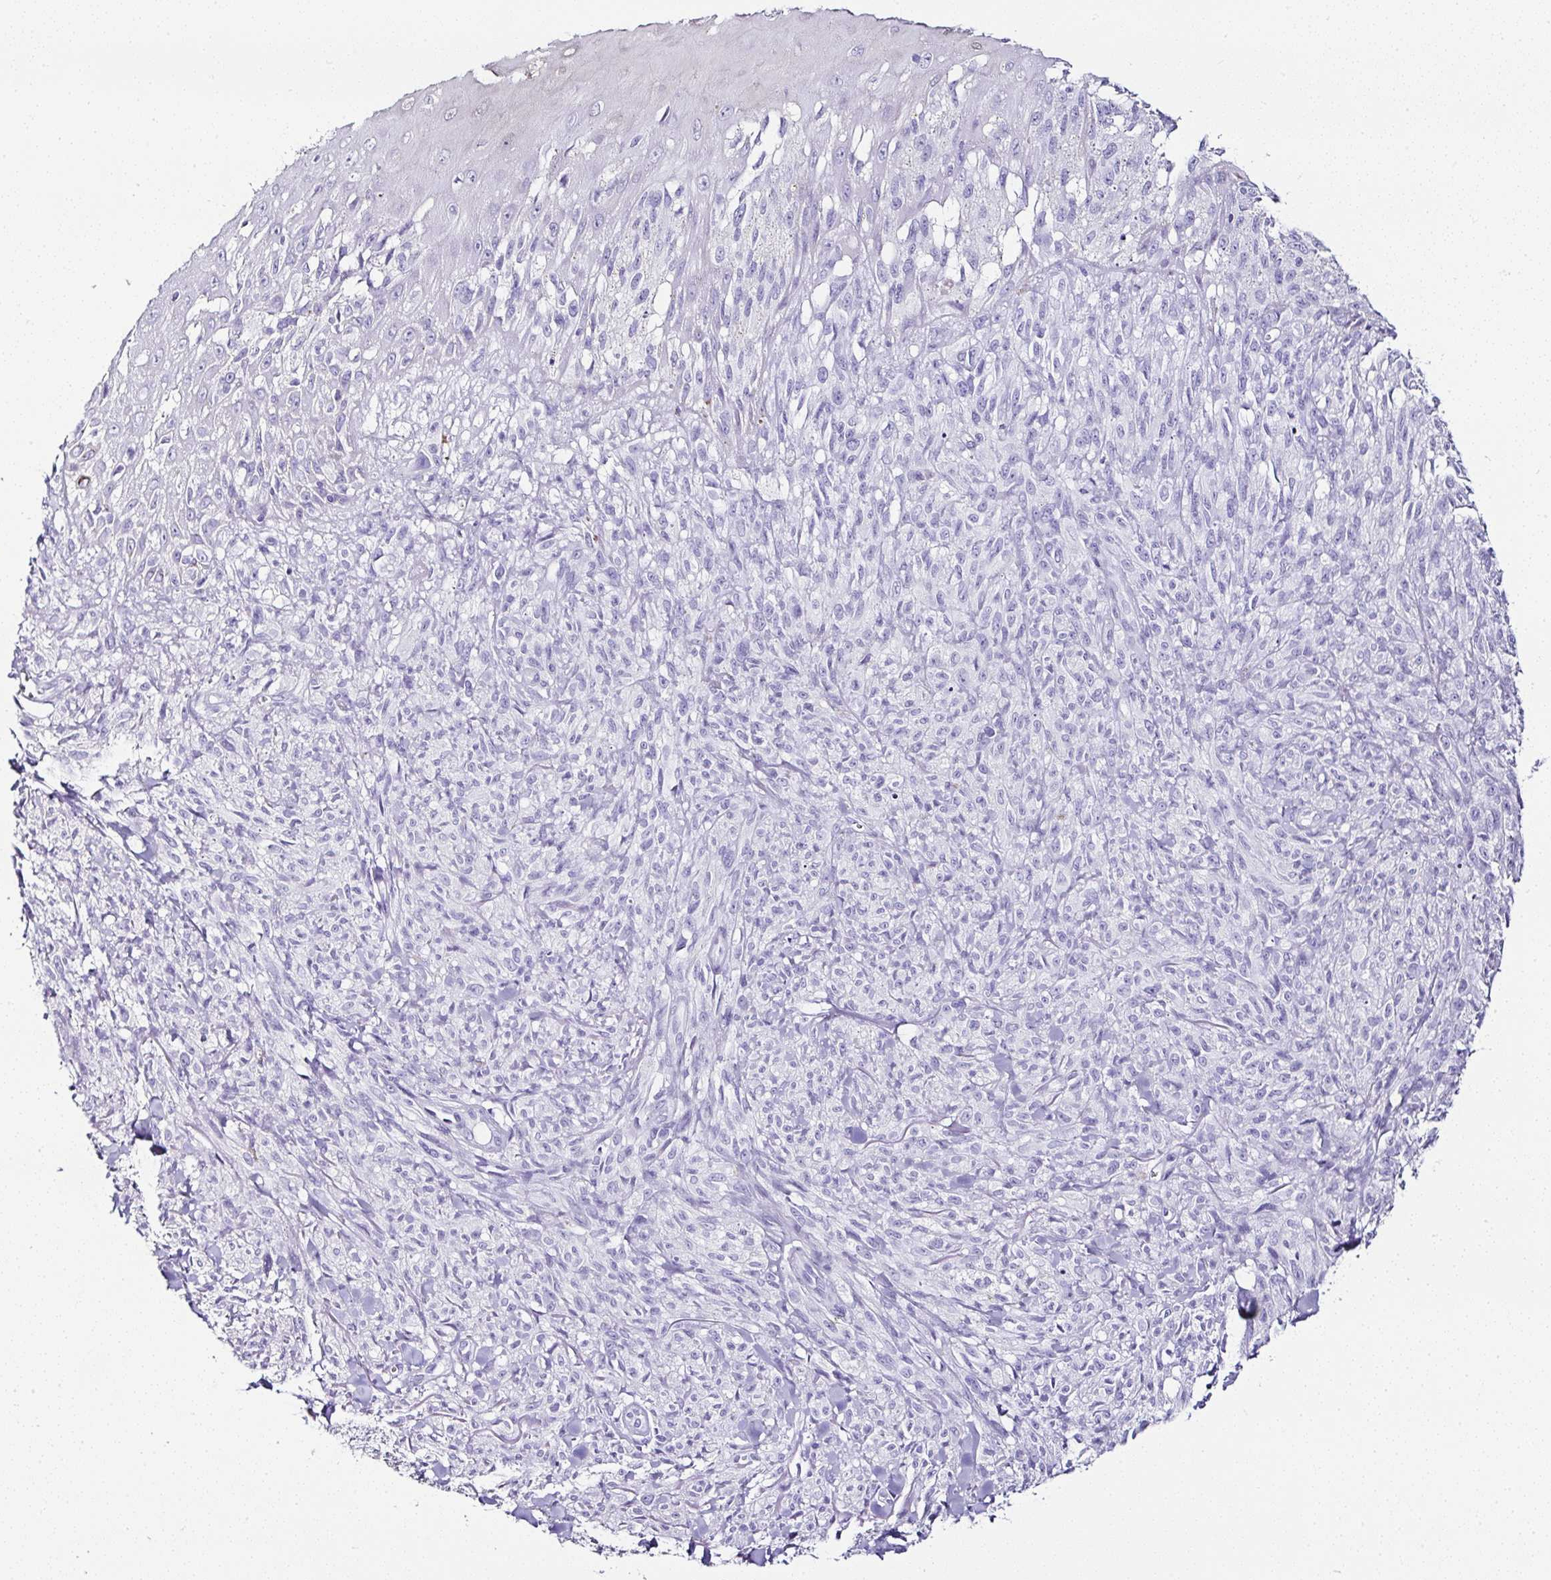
{"staining": {"intensity": "negative", "quantity": "none", "location": "none"}, "tissue": "melanoma", "cell_type": "Tumor cells", "image_type": "cancer", "snomed": [{"axis": "morphology", "description": "Malignant melanoma, NOS"}, {"axis": "topography", "description": "Skin of upper arm"}], "caption": "IHC micrograph of human malignant melanoma stained for a protein (brown), which demonstrates no positivity in tumor cells.", "gene": "SERPINB3", "patient": {"sex": "female", "age": 65}}